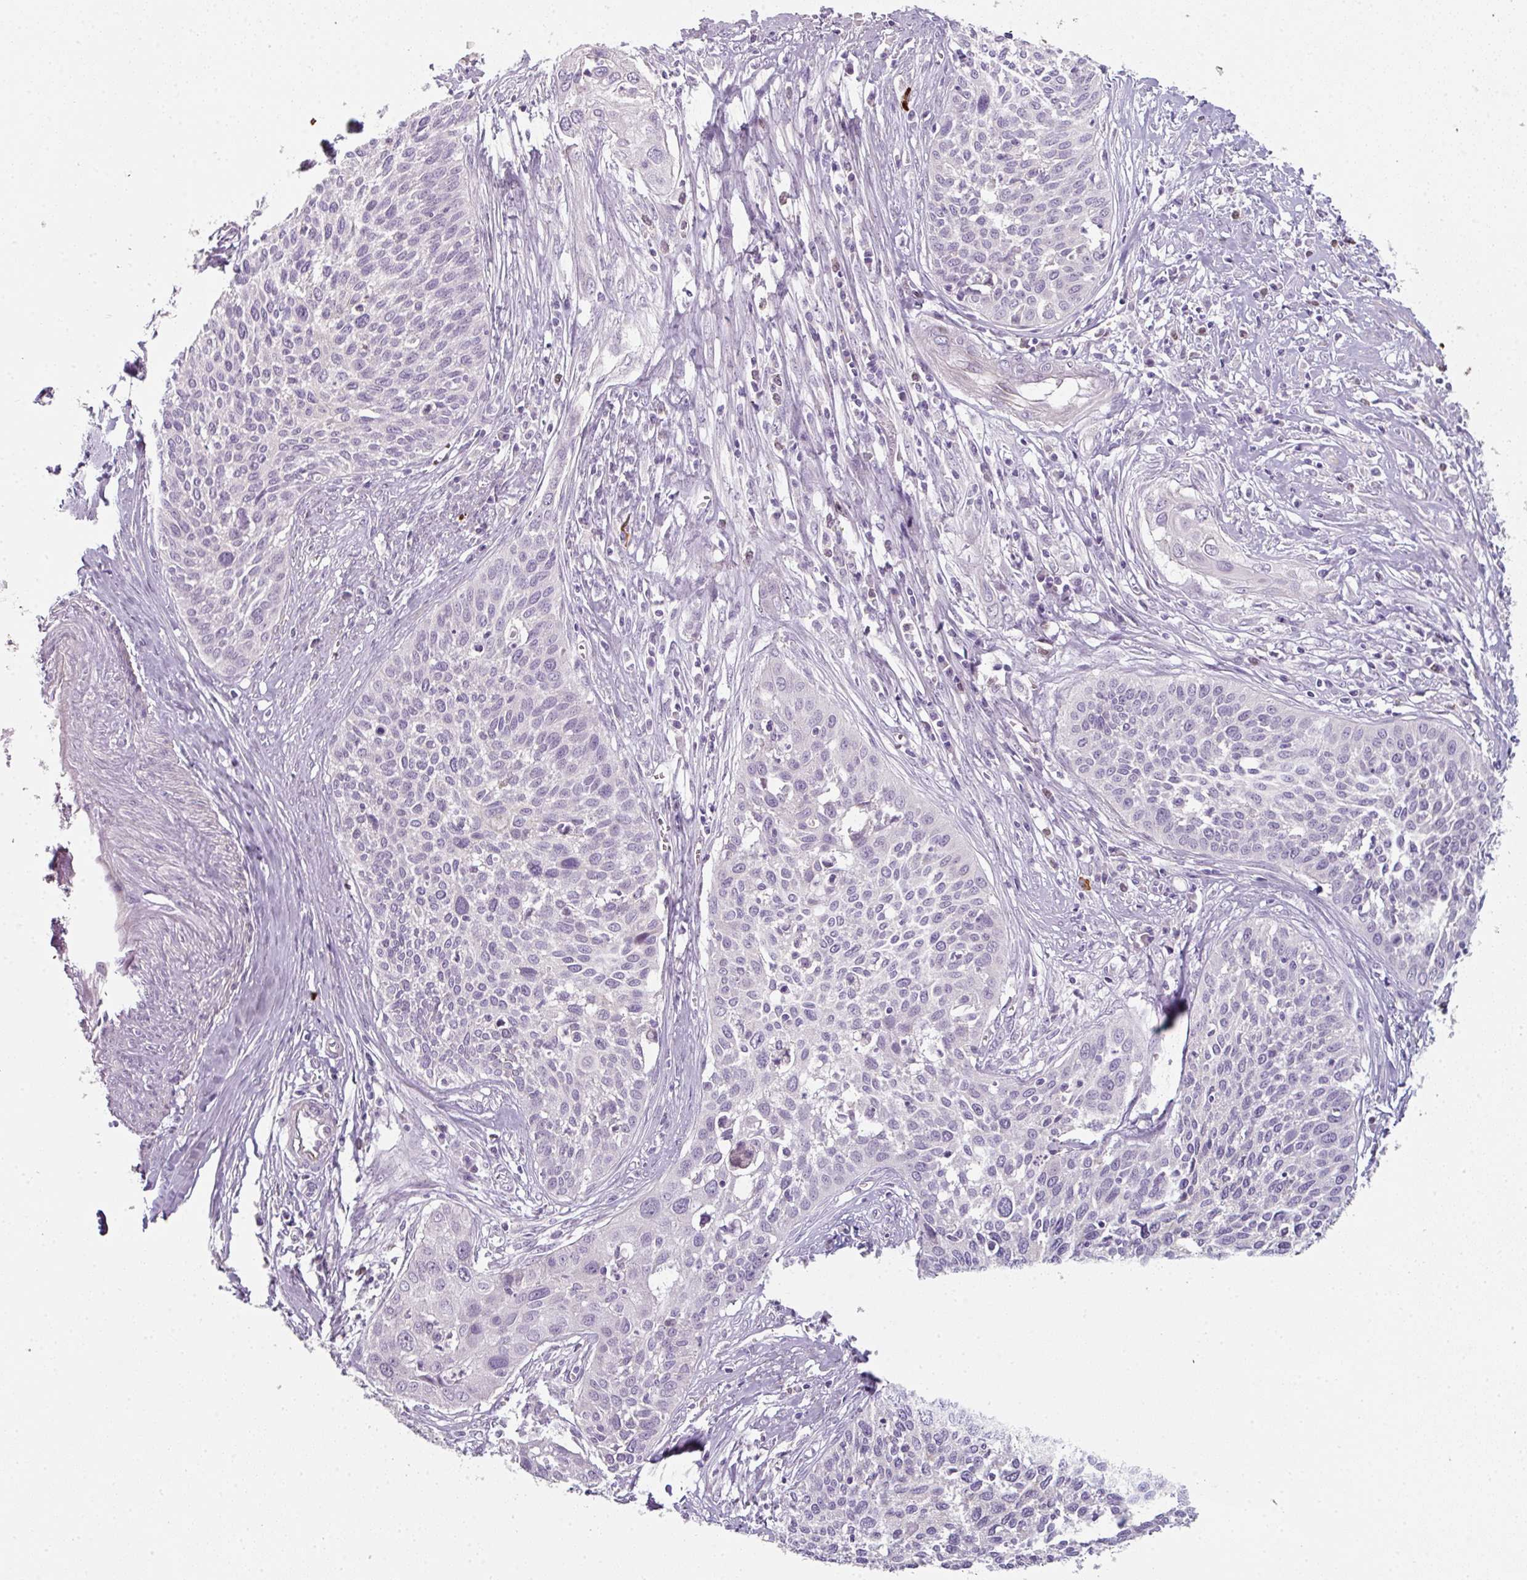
{"staining": {"intensity": "negative", "quantity": "none", "location": "none"}, "tissue": "cervical cancer", "cell_type": "Tumor cells", "image_type": "cancer", "snomed": [{"axis": "morphology", "description": "Squamous cell carcinoma, NOS"}, {"axis": "topography", "description": "Cervix"}], "caption": "Cervical squamous cell carcinoma was stained to show a protein in brown. There is no significant positivity in tumor cells. The staining is performed using DAB brown chromogen with nuclei counter-stained in using hematoxylin.", "gene": "FHAD1", "patient": {"sex": "female", "age": 34}}